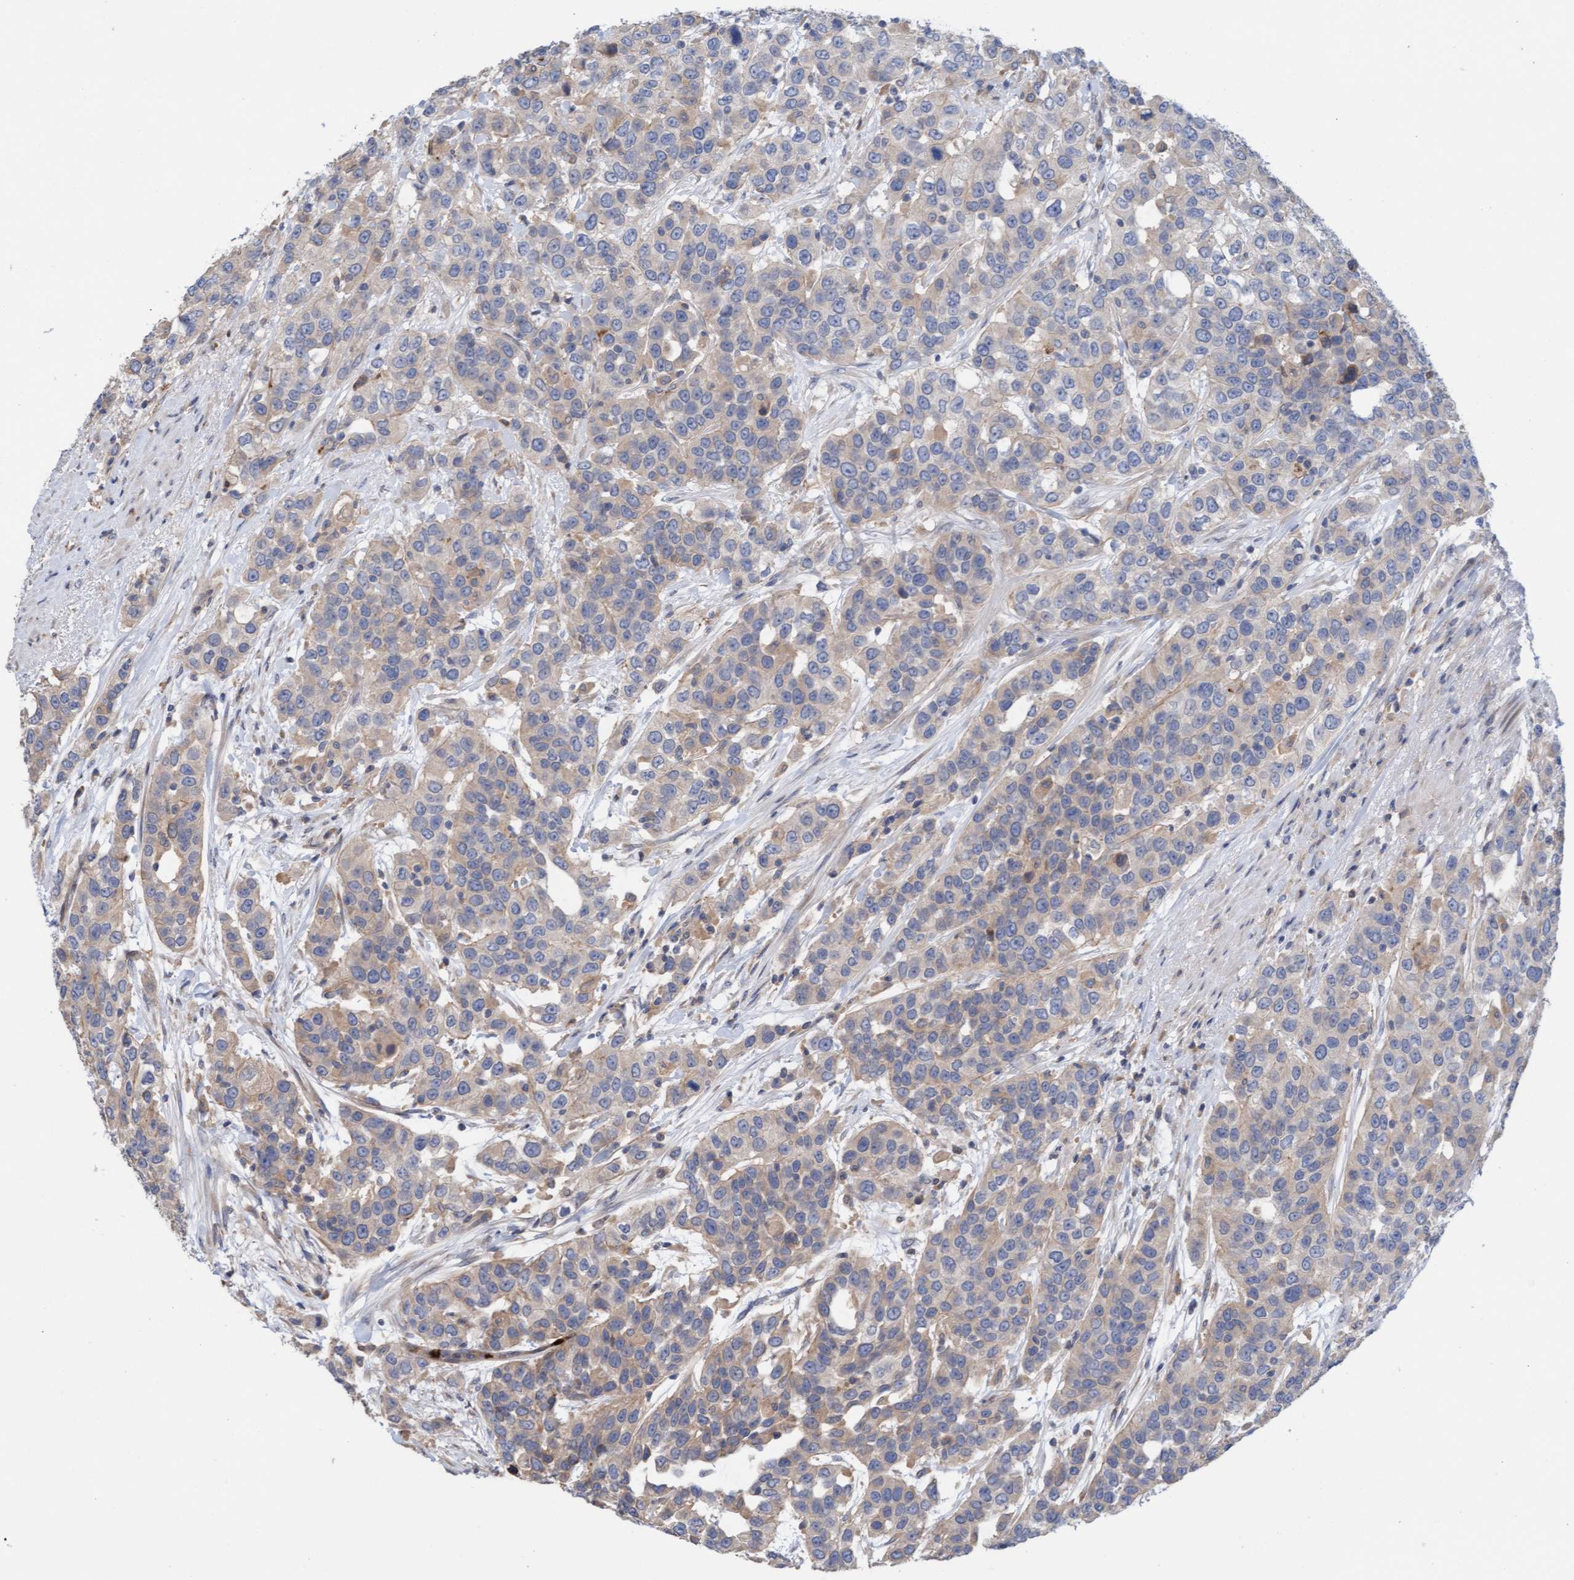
{"staining": {"intensity": "weak", "quantity": "25%-75%", "location": "cytoplasmic/membranous"}, "tissue": "urothelial cancer", "cell_type": "Tumor cells", "image_type": "cancer", "snomed": [{"axis": "morphology", "description": "Urothelial carcinoma, High grade"}, {"axis": "topography", "description": "Urinary bladder"}], "caption": "A low amount of weak cytoplasmic/membranous expression is seen in approximately 25%-75% of tumor cells in high-grade urothelial carcinoma tissue. (Brightfield microscopy of DAB IHC at high magnification).", "gene": "MMP8", "patient": {"sex": "female", "age": 80}}